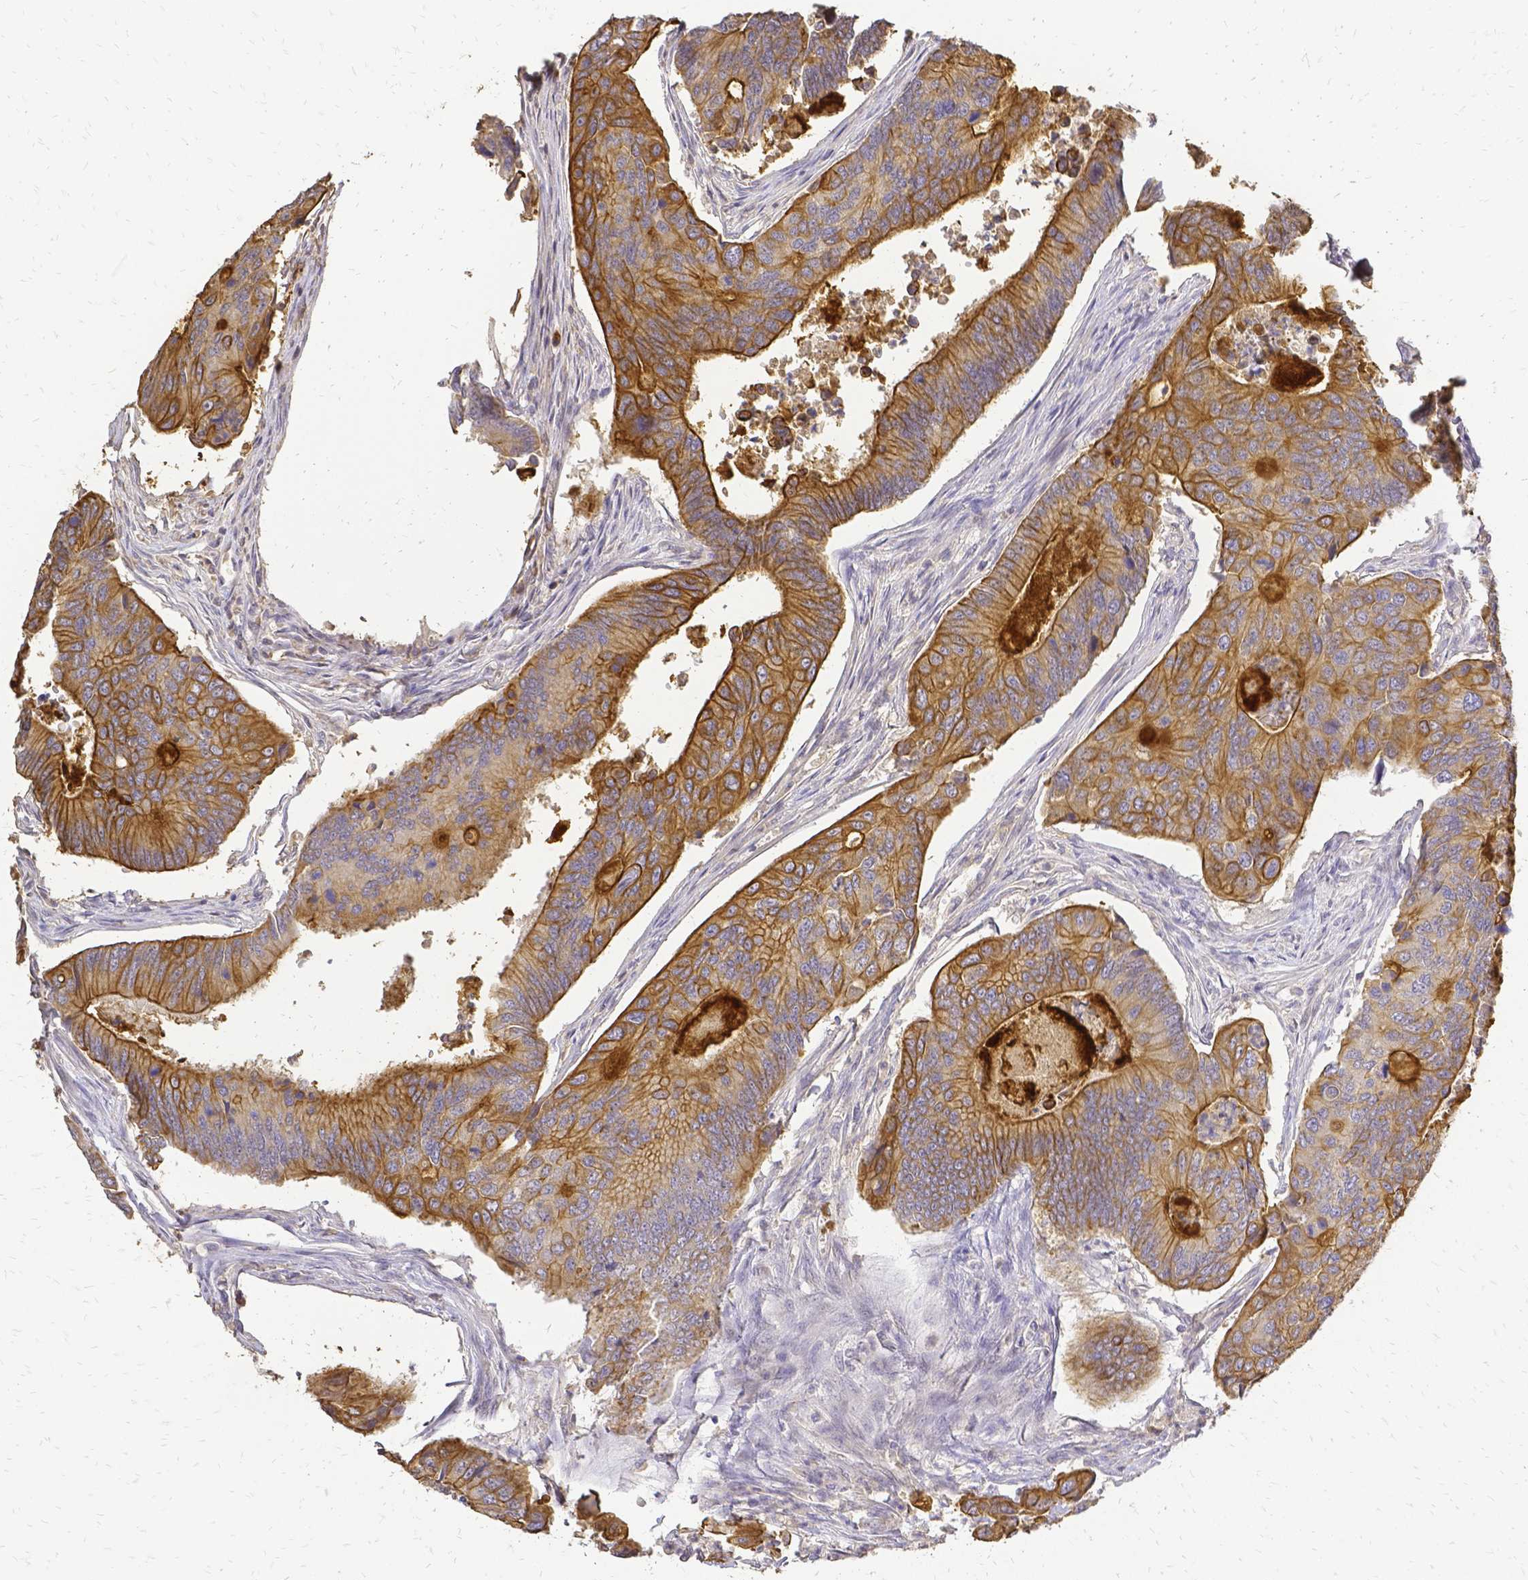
{"staining": {"intensity": "moderate", "quantity": "25%-75%", "location": "cytoplasmic/membranous"}, "tissue": "colorectal cancer", "cell_type": "Tumor cells", "image_type": "cancer", "snomed": [{"axis": "morphology", "description": "Adenocarcinoma, NOS"}, {"axis": "topography", "description": "Colon"}], "caption": "Human colorectal cancer (adenocarcinoma) stained with a brown dye exhibits moderate cytoplasmic/membranous positive staining in approximately 25%-75% of tumor cells.", "gene": "CIB1", "patient": {"sex": "female", "age": 67}}